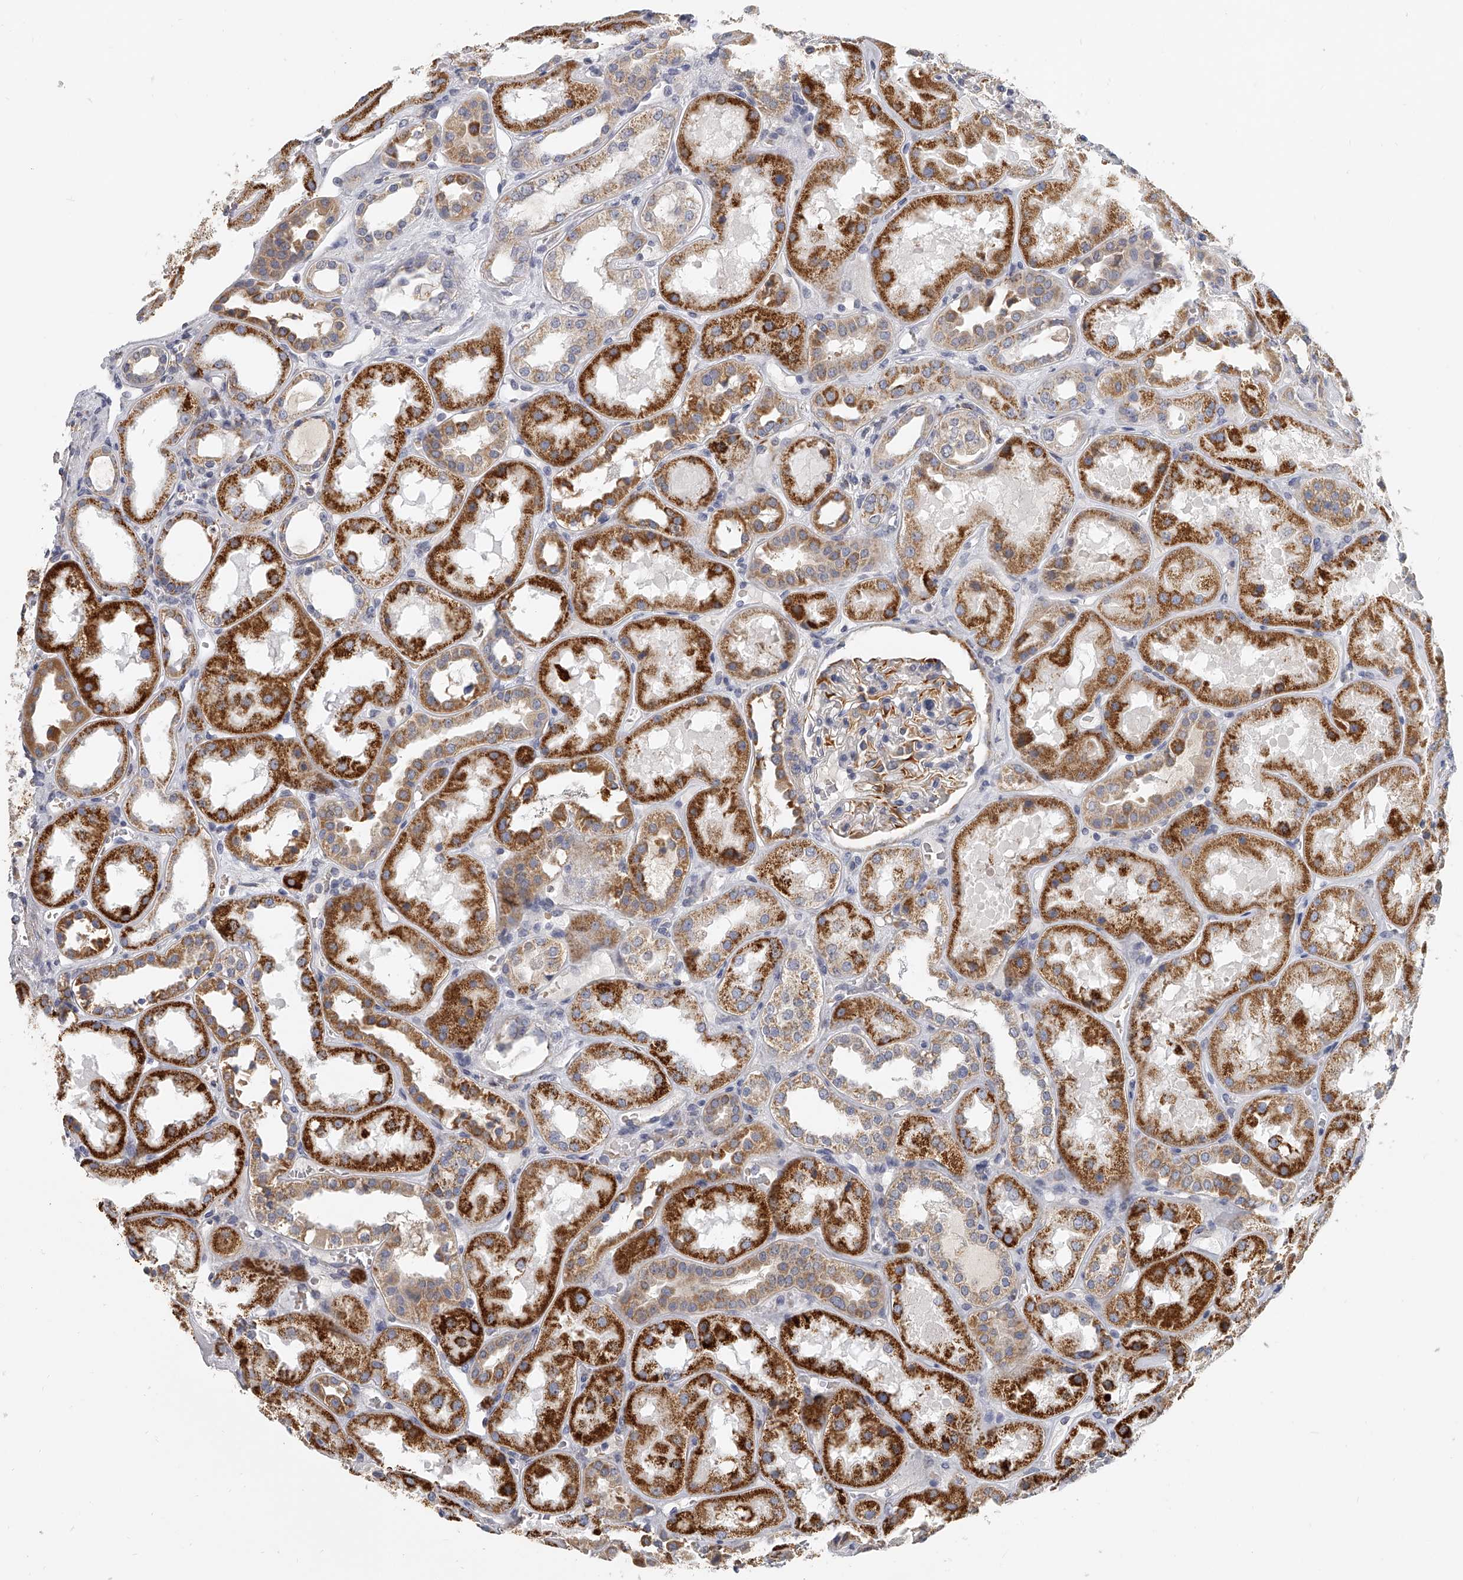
{"staining": {"intensity": "moderate", "quantity": "<25%", "location": "cytoplasmic/membranous"}, "tissue": "kidney", "cell_type": "Cells in glomeruli", "image_type": "normal", "snomed": [{"axis": "morphology", "description": "Normal tissue, NOS"}, {"axis": "topography", "description": "Kidney"}], "caption": "Human kidney stained with a brown dye displays moderate cytoplasmic/membranous positive positivity in approximately <25% of cells in glomeruli.", "gene": "KLHL7", "patient": {"sex": "male", "age": 70}}